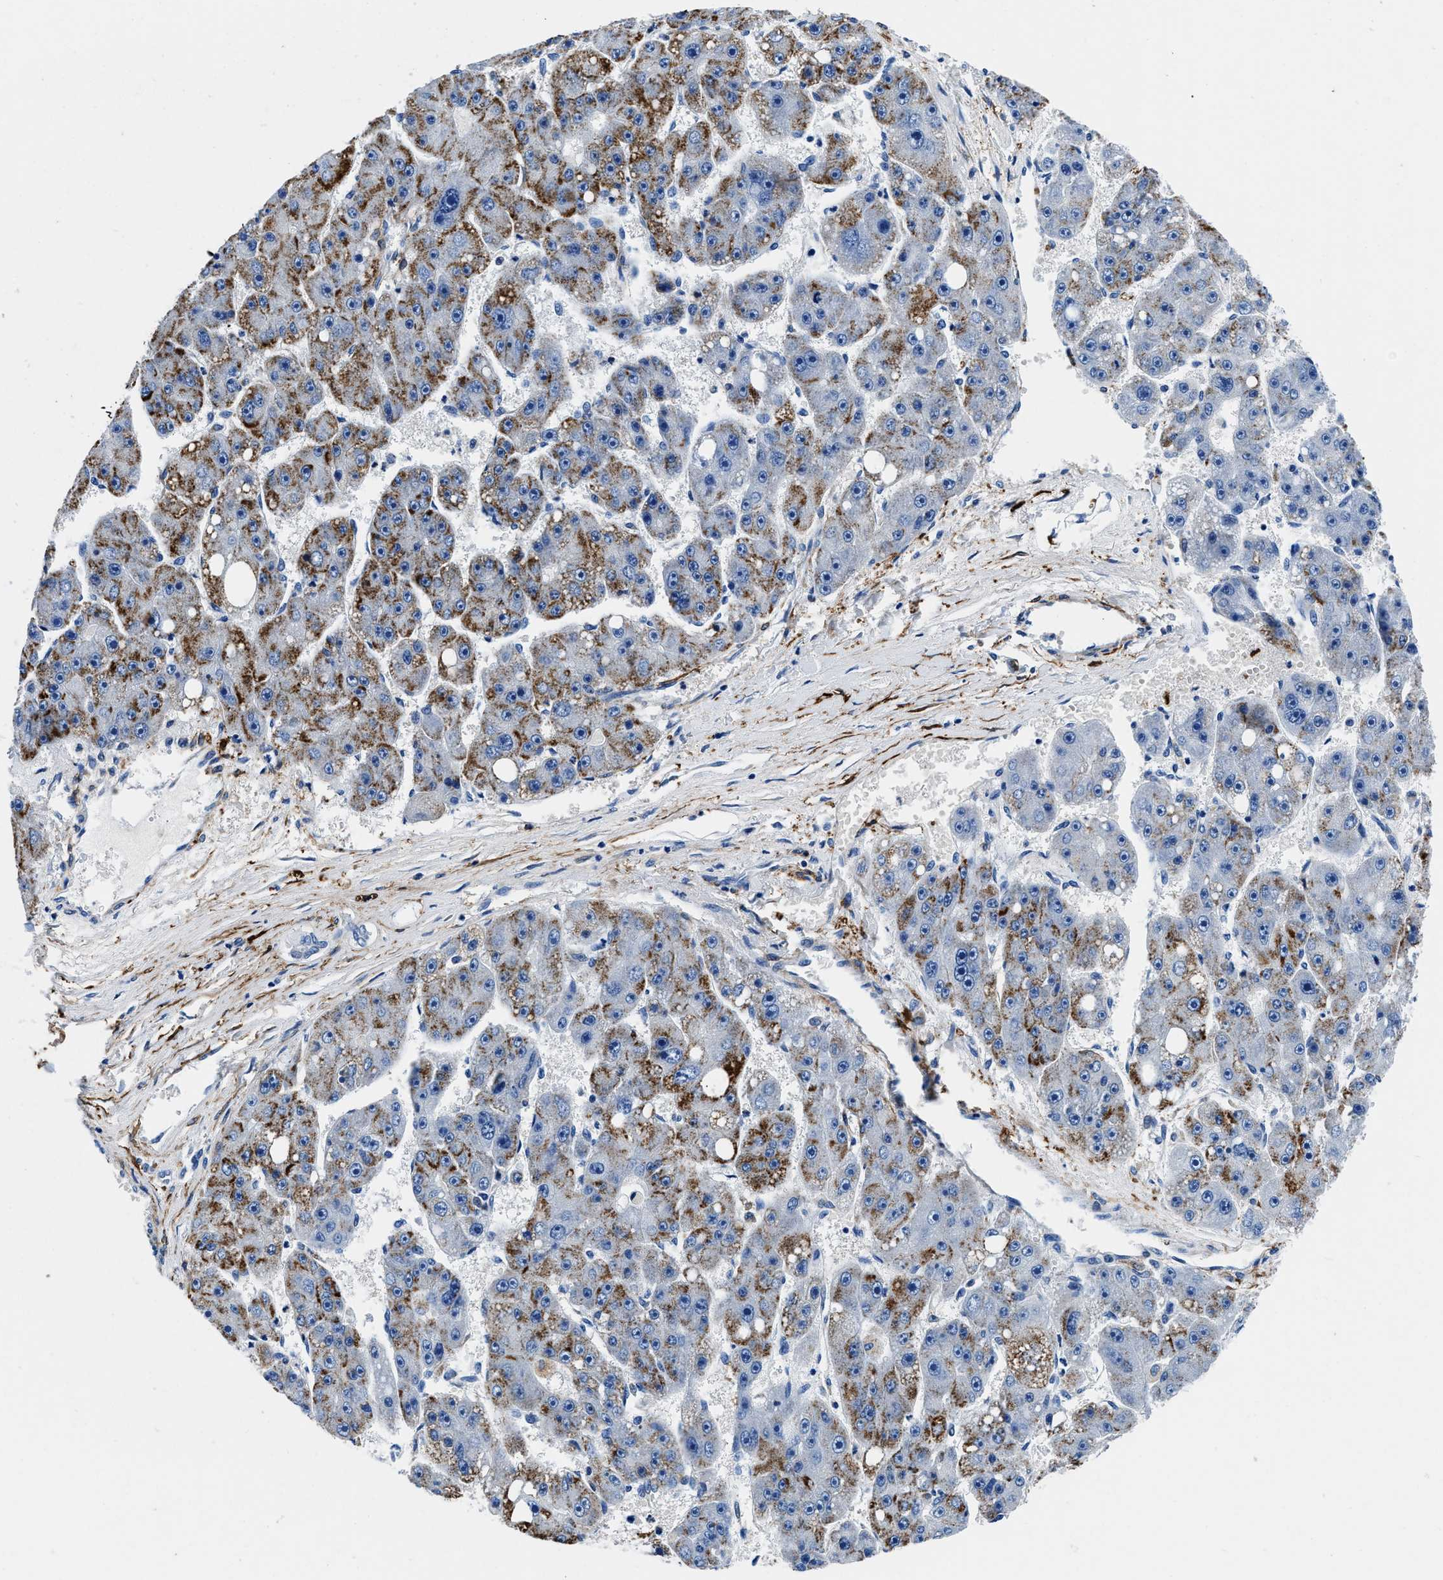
{"staining": {"intensity": "moderate", "quantity": "25%-75%", "location": "cytoplasmic/membranous"}, "tissue": "liver cancer", "cell_type": "Tumor cells", "image_type": "cancer", "snomed": [{"axis": "morphology", "description": "Carcinoma, Hepatocellular, NOS"}, {"axis": "topography", "description": "Liver"}], "caption": "Protein expression by immunohistochemistry demonstrates moderate cytoplasmic/membranous expression in approximately 25%-75% of tumor cells in liver hepatocellular carcinoma.", "gene": "TEX261", "patient": {"sex": "female", "age": 61}}